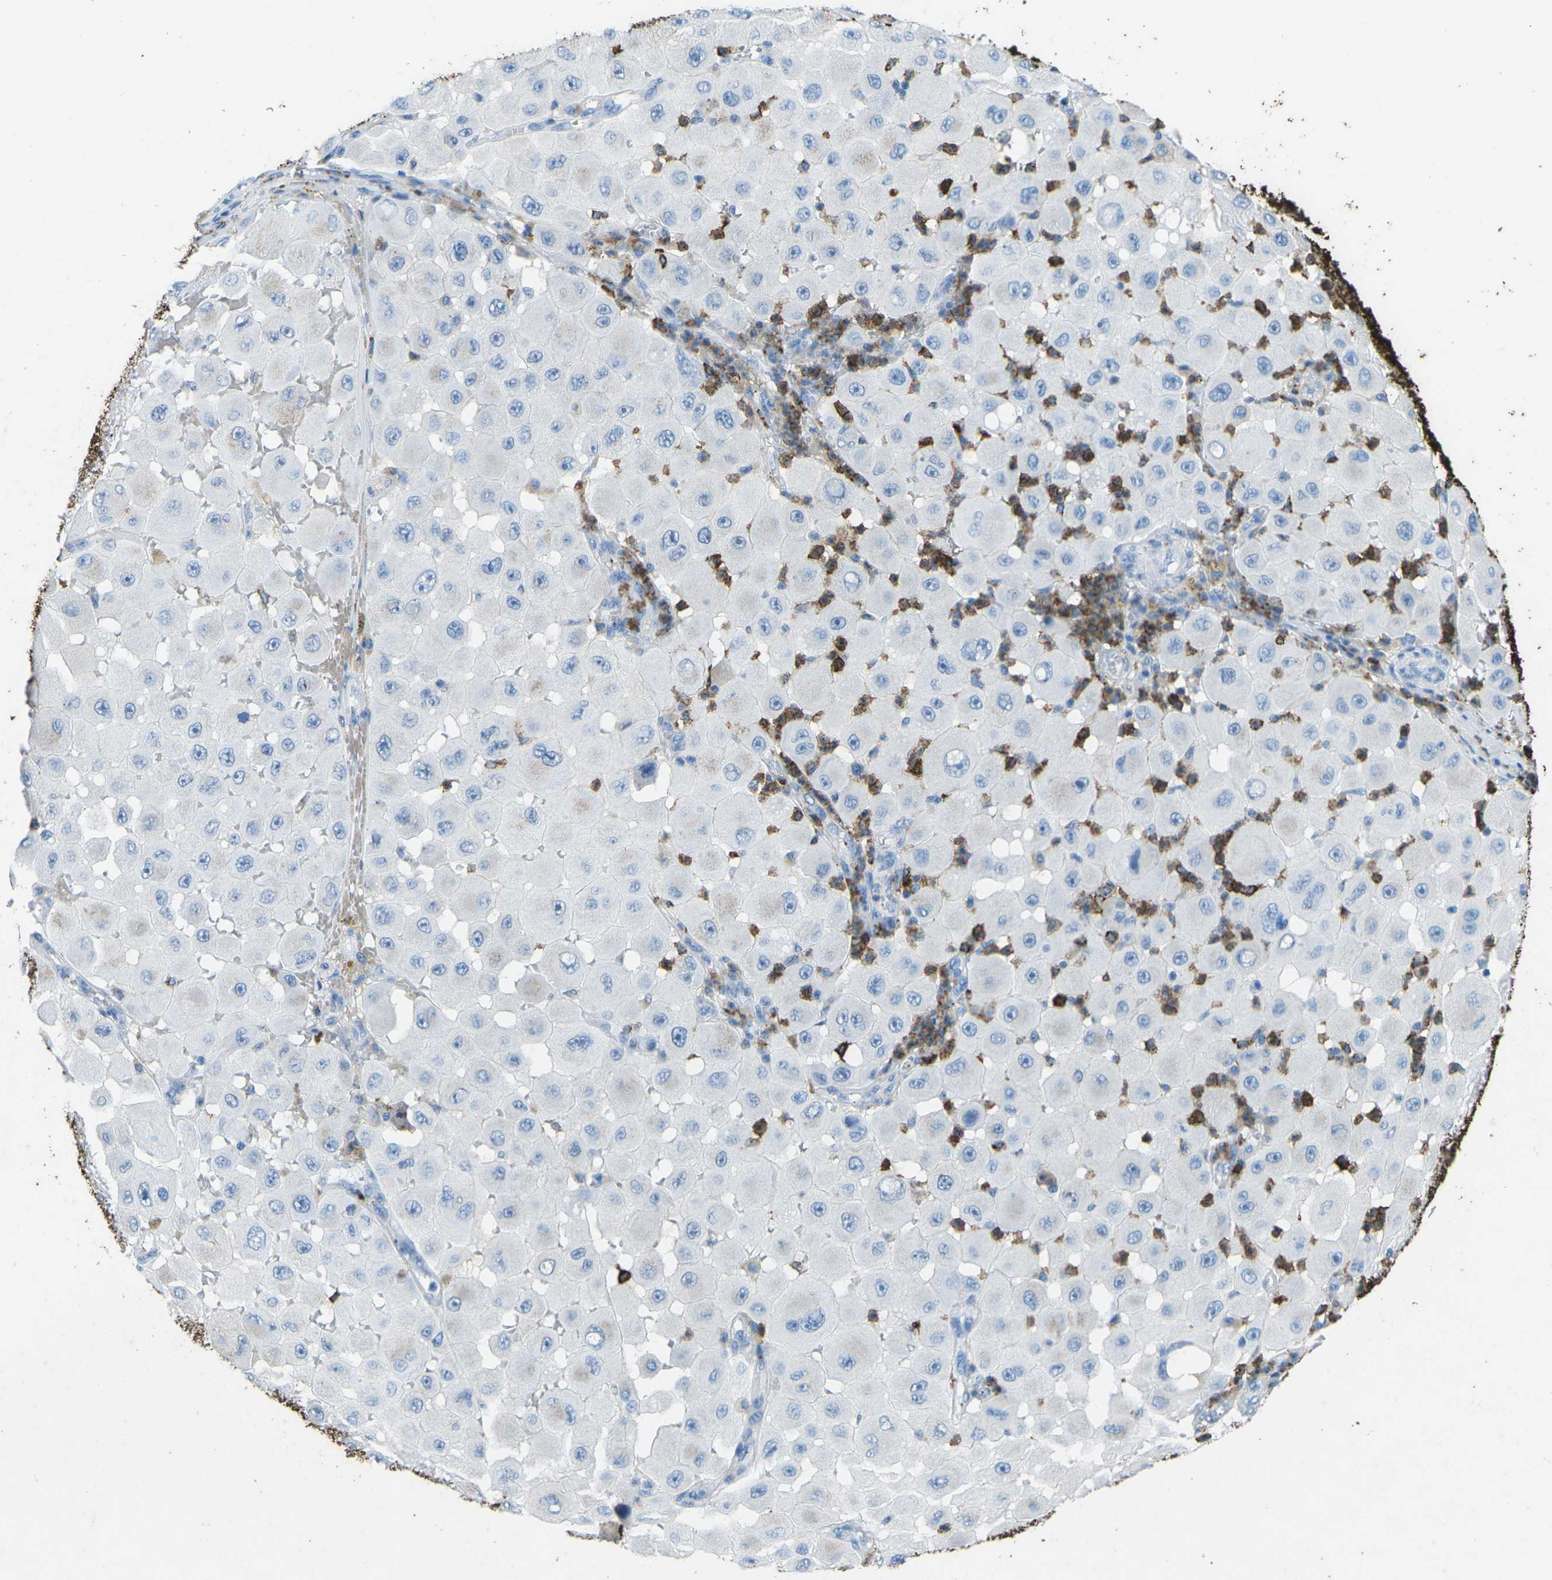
{"staining": {"intensity": "negative", "quantity": "none", "location": "none"}, "tissue": "melanoma", "cell_type": "Tumor cells", "image_type": "cancer", "snomed": [{"axis": "morphology", "description": "Malignant melanoma, NOS"}, {"axis": "topography", "description": "Skin"}], "caption": "Tumor cells are negative for brown protein staining in malignant melanoma. (DAB (3,3'-diaminobenzidine) immunohistochemistry with hematoxylin counter stain).", "gene": "CTAGE1", "patient": {"sex": "female", "age": 81}}